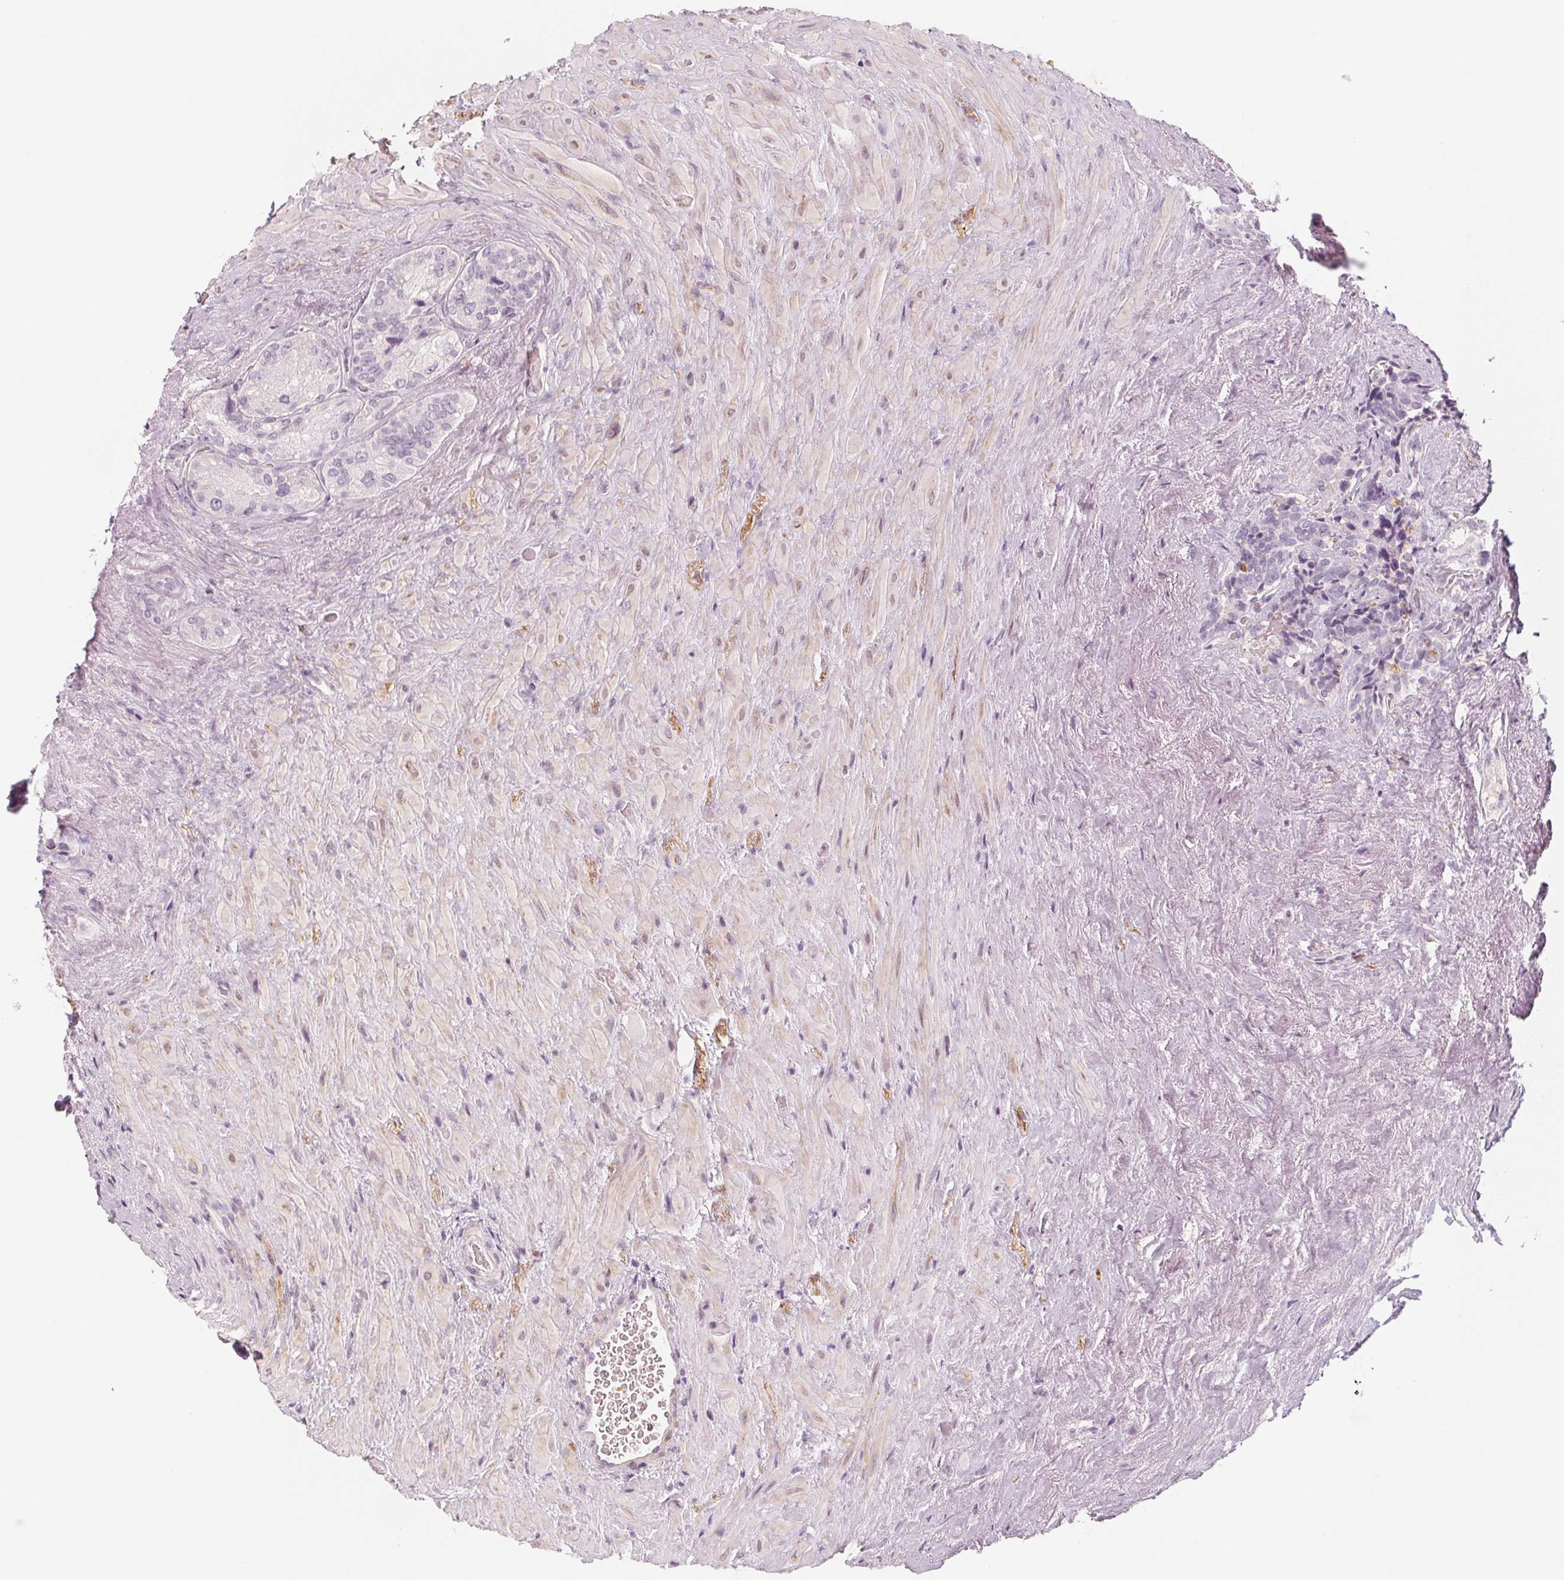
{"staining": {"intensity": "negative", "quantity": "none", "location": "none"}, "tissue": "seminal vesicle", "cell_type": "Glandular cells", "image_type": "normal", "snomed": [{"axis": "morphology", "description": "Normal tissue, NOS"}, {"axis": "topography", "description": "Seminal veicle"}], "caption": "IHC histopathology image of benign seminal vesicle: human seminal vesicle stained with DAB (3,3'-diaminobenzidine) reveals no significant protein expression in glandular cells. (Stains: DAB immunohistochemistry with hematoxylin counter stain, Microscopy: brightfield microscopy at high magnification).", "gene": "MAP1A", "patient": {"sex": "male", "age": 69}}